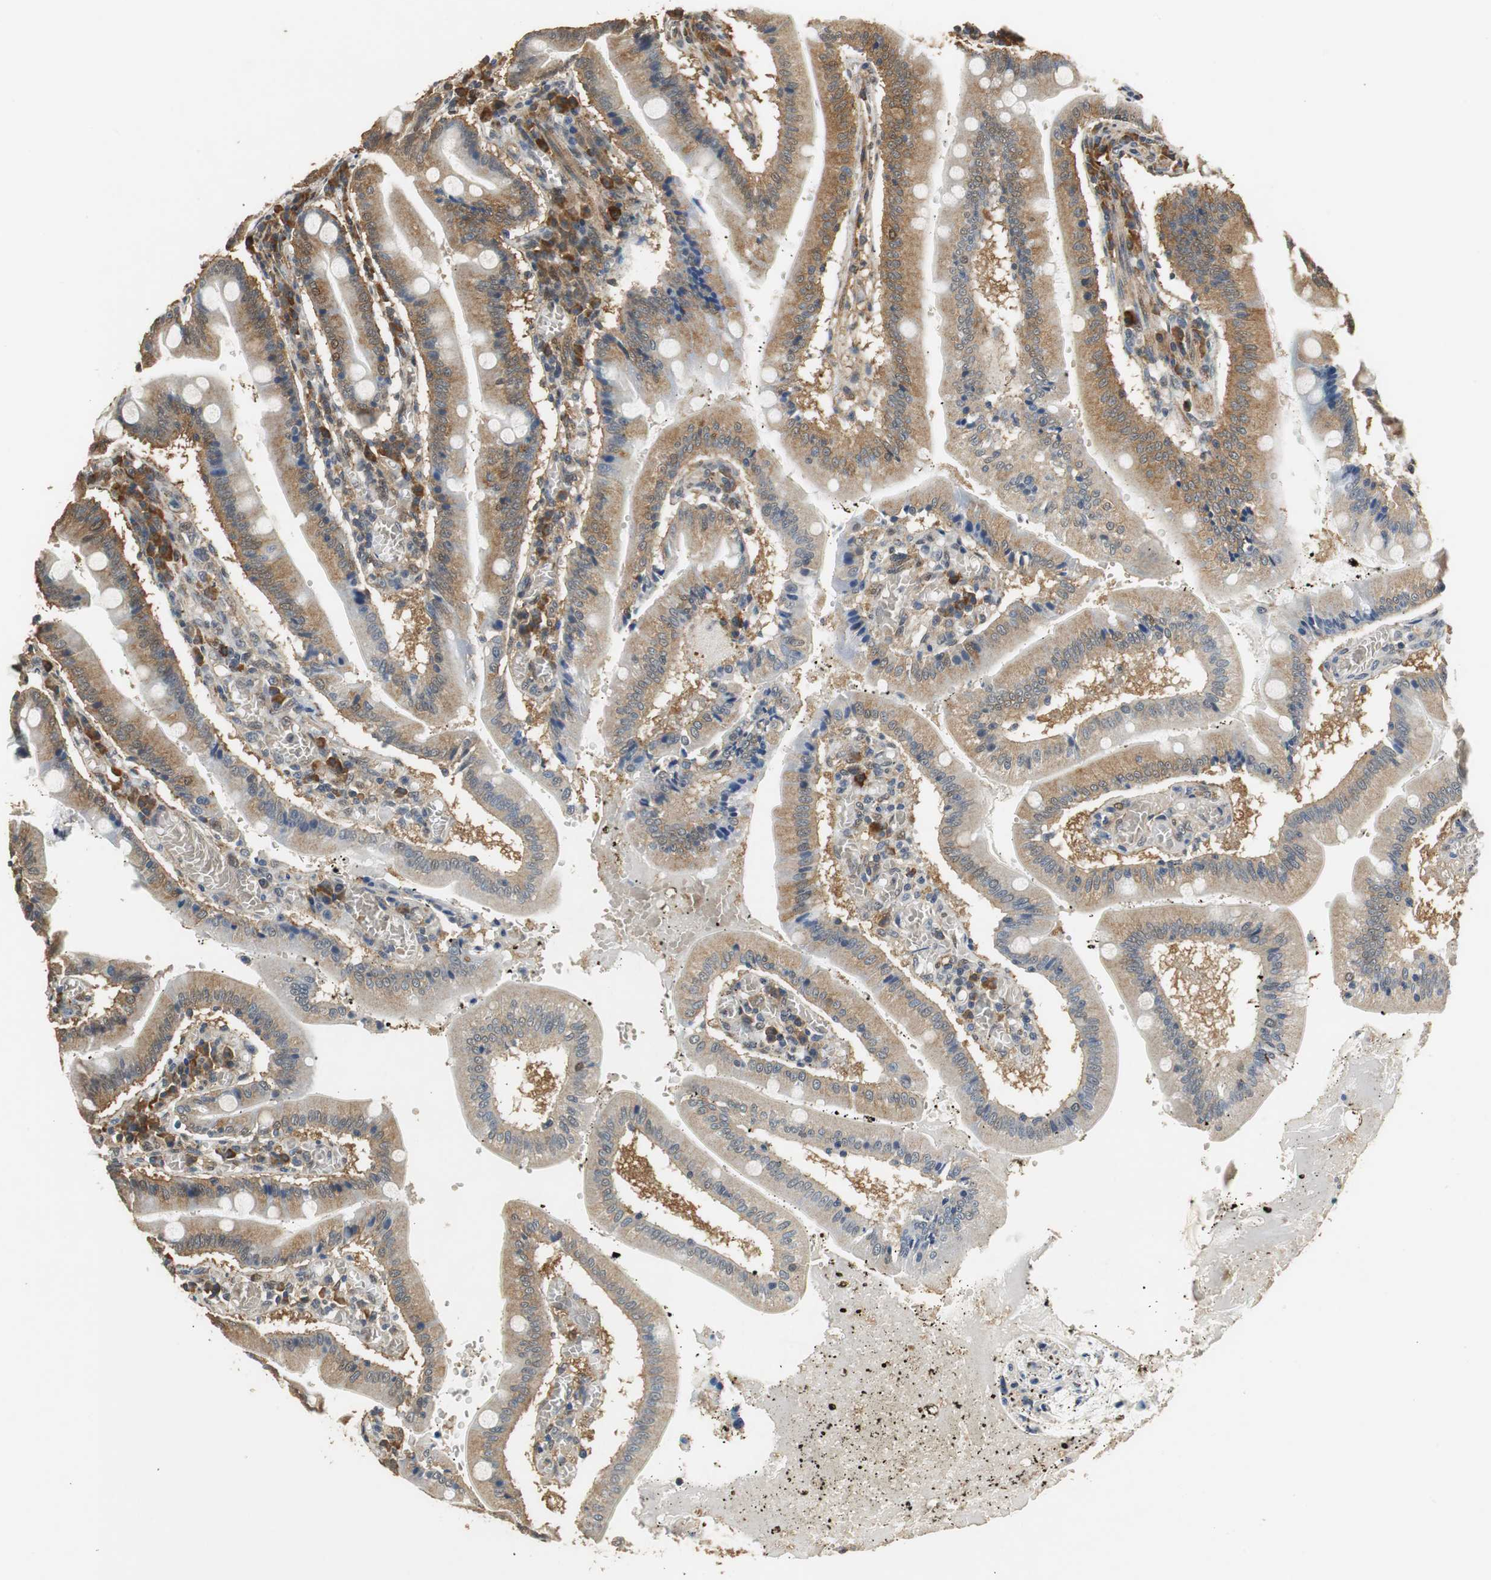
{"staining": {"intensity": "moderate", "quantity": "25%-75%", "location": "cytoplasmic/membranous"}, "tissue": "small intestine", "cell_type": "Glandular cells", "image_type": "normal", "snomed": [{"axis": "morphology", "description": "Normal tissue, NOS"}, {"axis": "topography", "description": "Small intestine"}], "caption": "Protein staining of unremarkable small intestine reveals moderate cytoplasmic/membranous staining in about 25%-75% of glandular cells. (DAB = brown stain, brightfield microscopy at high magnification).", "gene": "UBQLN2", "patient": {"sex": "male", "age": 71}}